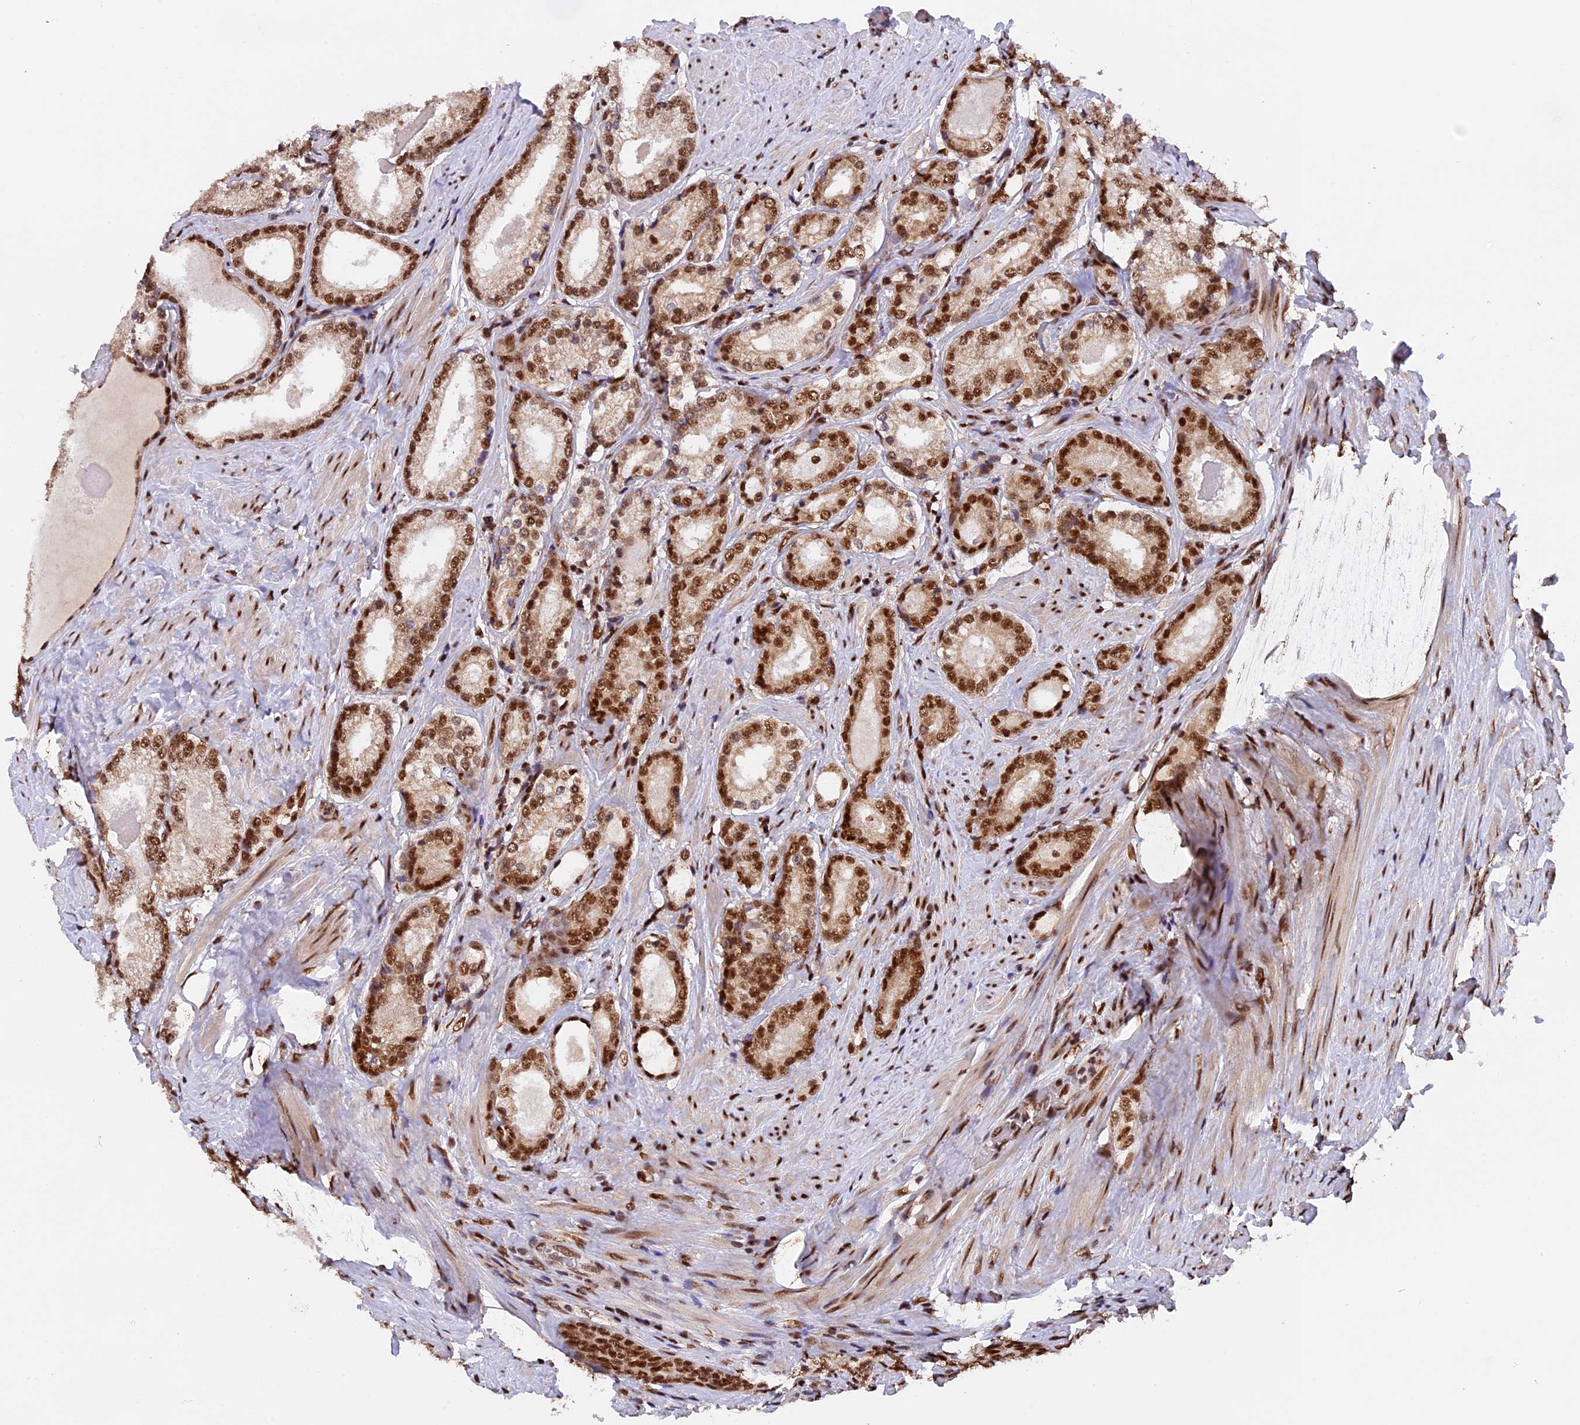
{"staining": {"intensity": "moderate", "quantity": ">75%", "location": "nuclear"}, "tissue": "prostate cancer", "cell_type": "Tumor cells", "image_type": "cancer", "snomed": [{"axis": "morphology", "description": "Adenocarcinoma, Low grade"}, {"axis": "topography", "description": "Prostate"}], "caption": "Immunohistochemistry of human prostate cancer exhibits medium levels of moderate nuclear expression in approximately >75% of tumor cells.", "gene": "RAMAC", "patient": {"sex": "male", "age": 68}}